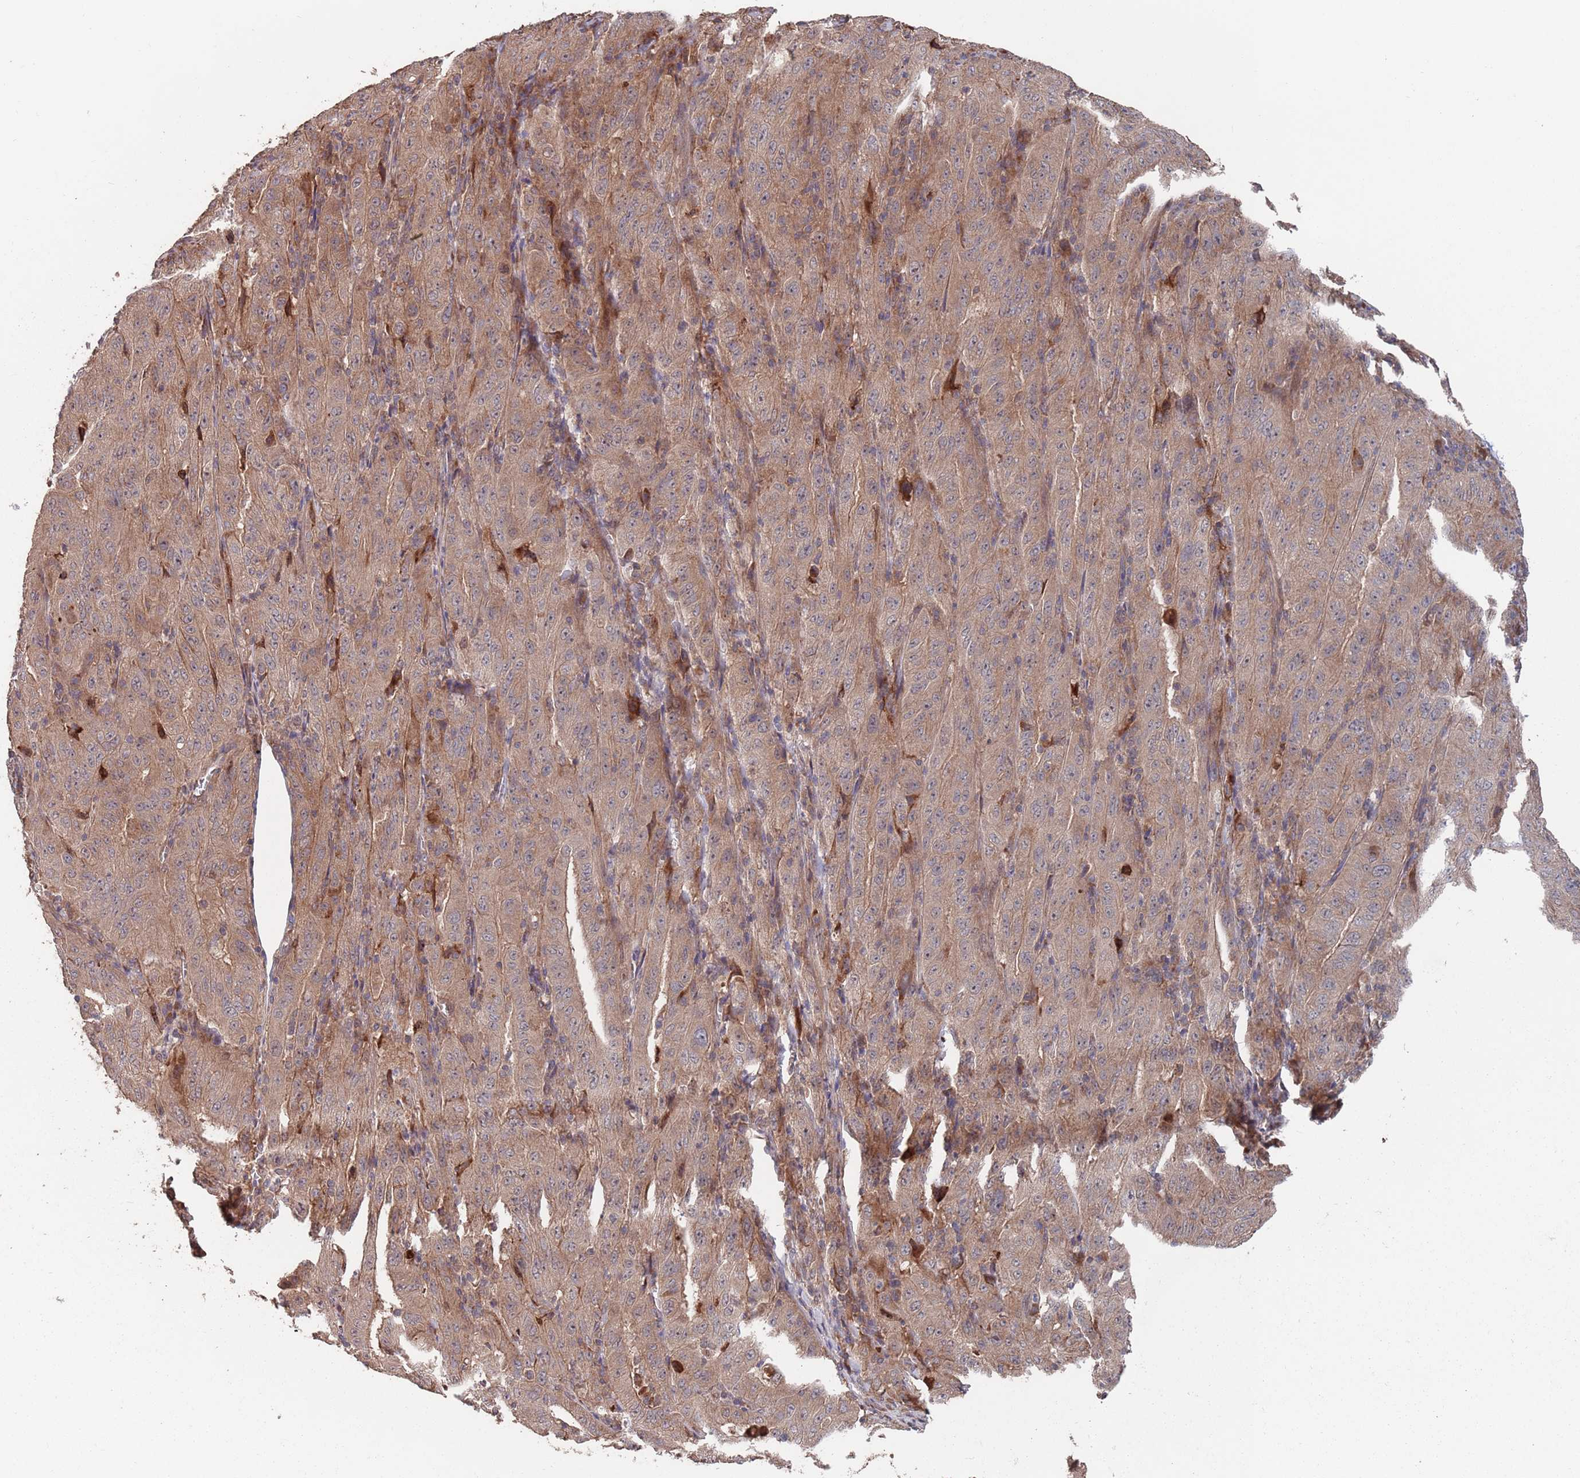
{"staining": {"intensity": "moderate", "quantity": ">75%", "location": "cytoplasmic/membranous"}, "tissue": "pancreatic cancer", "cell_type": "Tumor cells", "image_type": "cancer", "snomed": [{"axis": "morphology", "description": "Adenocarcinoma, NOS"}, {"axis": "topography", "description": "Pancreas"}], "caption": "A brown stain highlights moderate cytoplasmic/membranous staining of a protein in adenocarcinoma (pancreatic) tumor cells.", "gene": "UNC45A", "patient": {"sex": "male", "age": 63}}